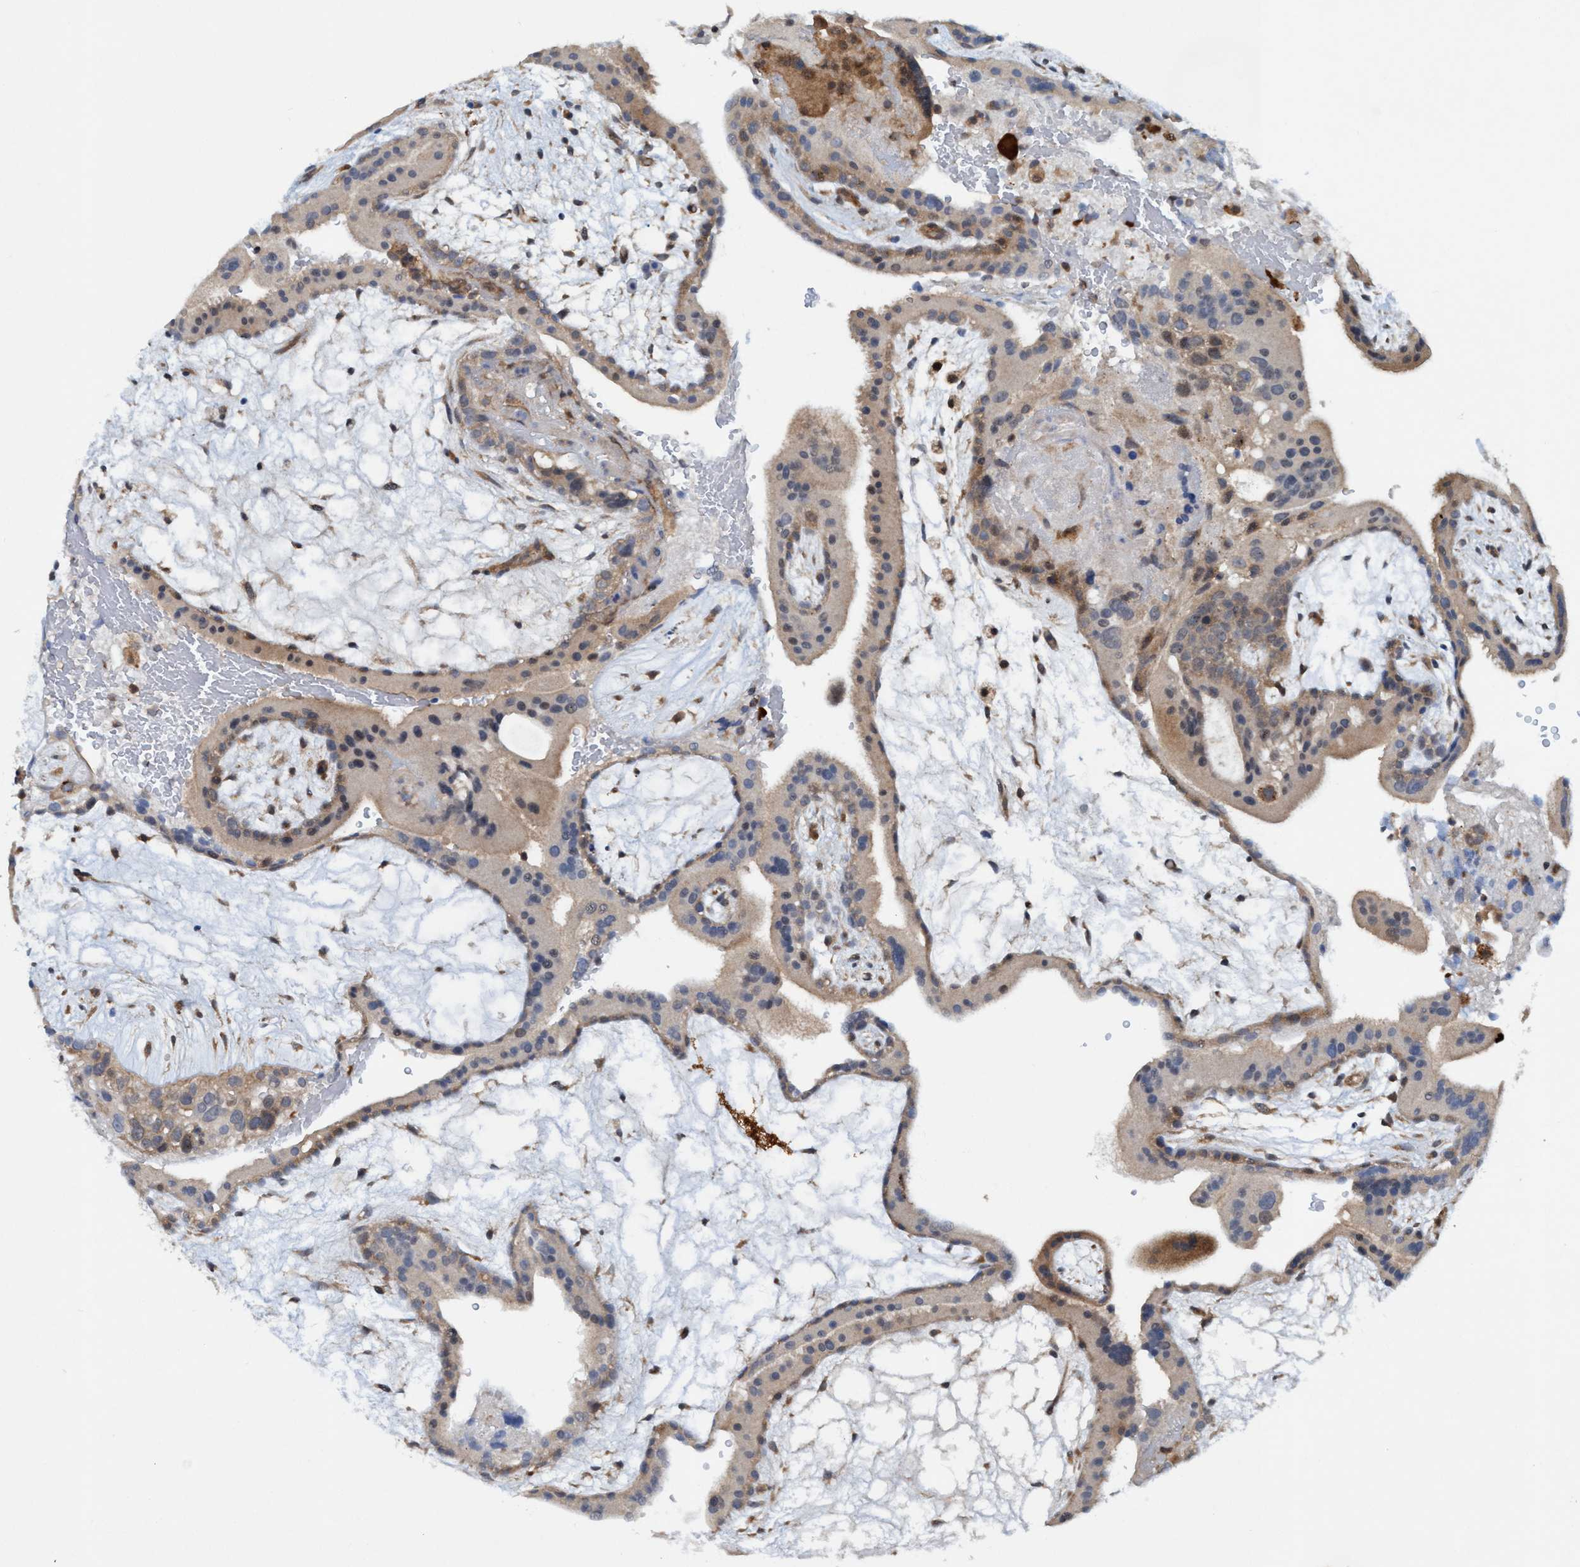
{"staining": {"intensity": "weak", "quantity": ">75%", "location": "cytoplasmic/membranous"}, "tissue": "placenta", "cell_type": "Trophoblastic cells", "image_type": "normal", "snomed": [{"axis": "morphology", "description": "Normal tissue, NOS"}, {"axis": "topography", "description": "Placenta"}], "caption": "Placenta stained with DAB immunohistochemistry reveals low levels of weak cytoplasmic/membranous expression in approximately >75% of trophoblastic cells.", "gene": "TRIM65", "patient": {"sex": "female", "age": 19}}